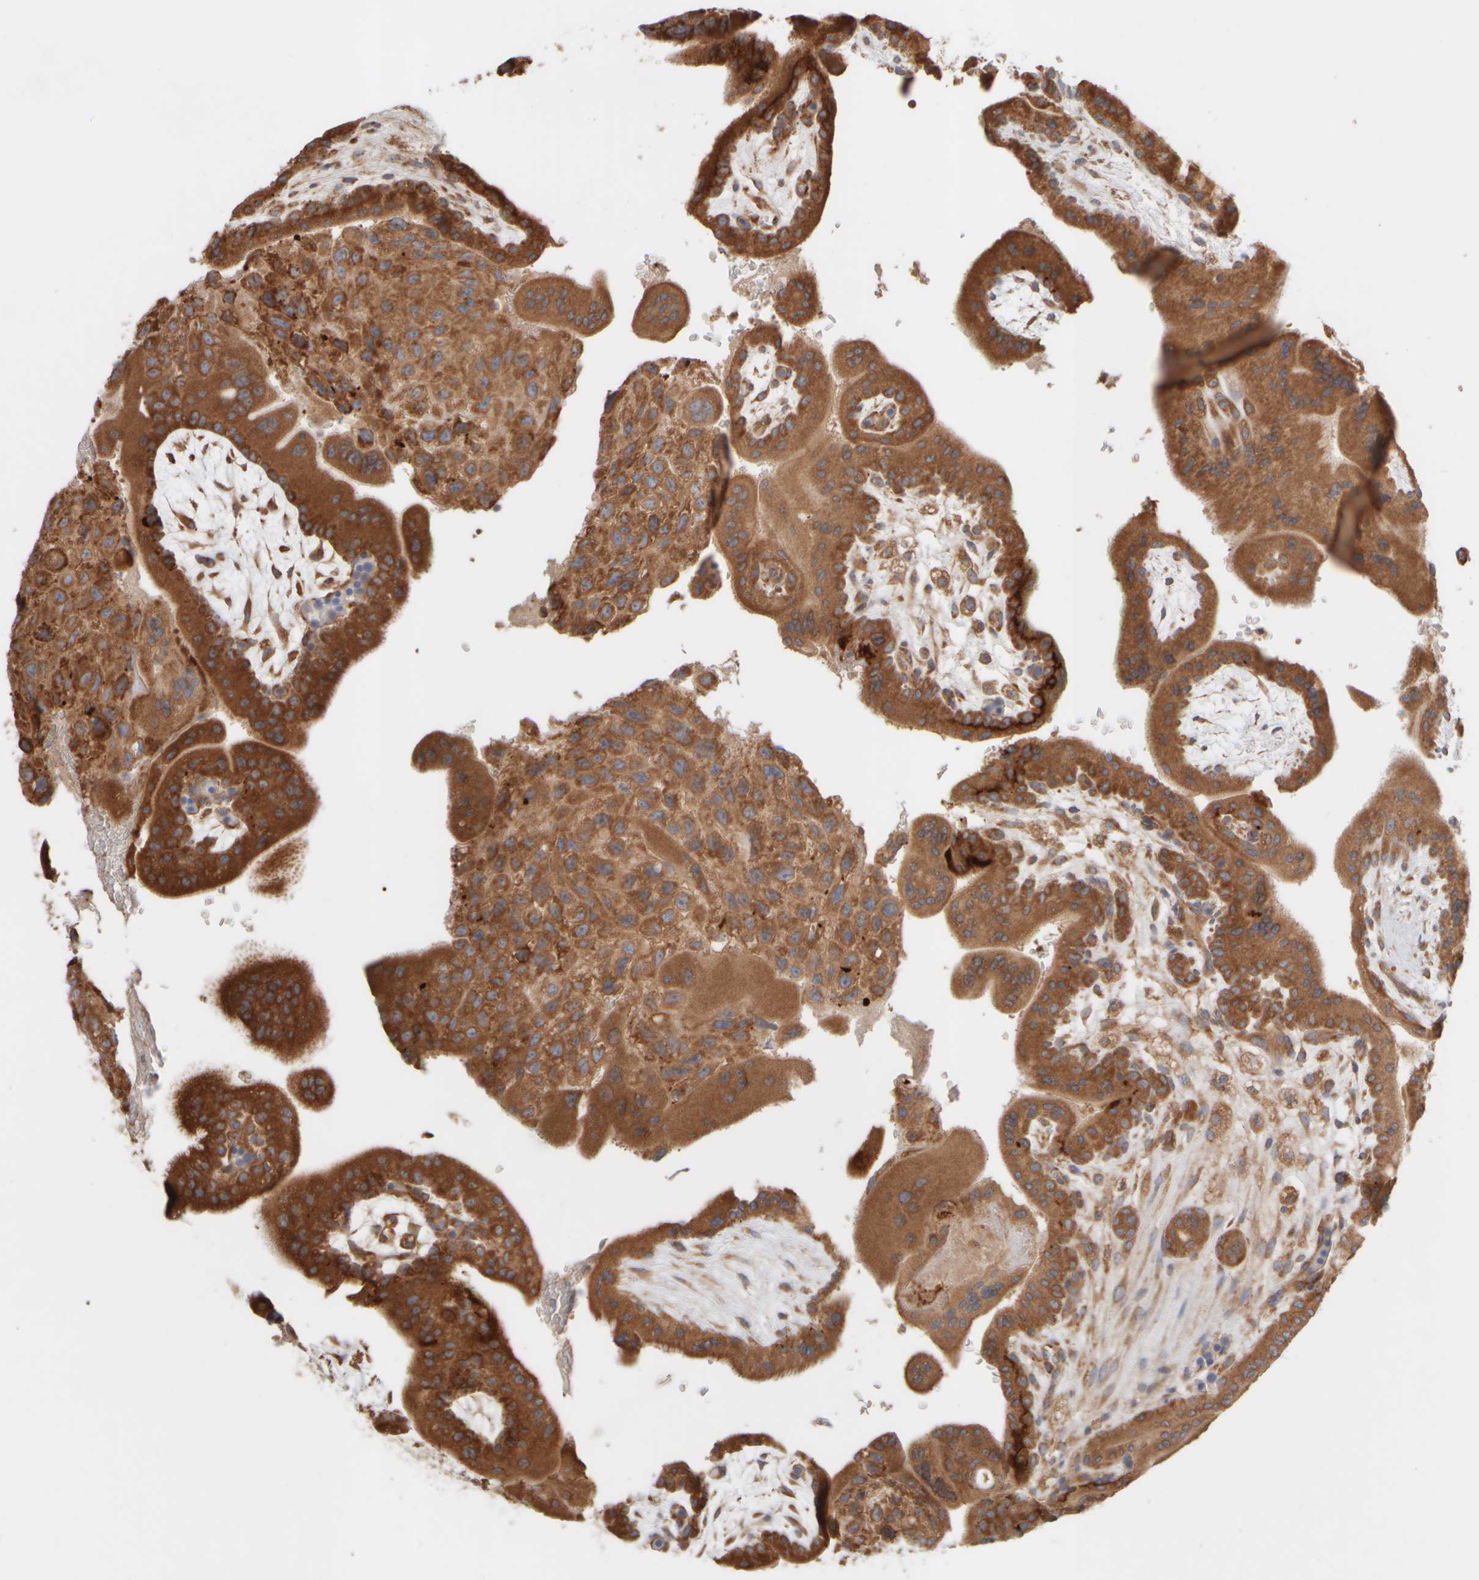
{"staining": {"intensity": "moderate", "quantity": ">75%", "location": "cytoplasmic/membranous"}, "tissue": "placenta", "cell_type": "Decidual cells", "image_type": "normal", "snomed": [{"axis": "morphology", "description": "Normal tissue, NOS"}, {"axis": "topography", "description": "Placenta"}], "caption": "Protein staining of benign placenta reveals moderate cytoplasmic/membranous positivity in approximately >75% of decidual cells. (Brightfield microscopy of DAB IHC at high magnification).", "gene": "EIF2B3", "patient": {"sex": "female", "age": 35}}